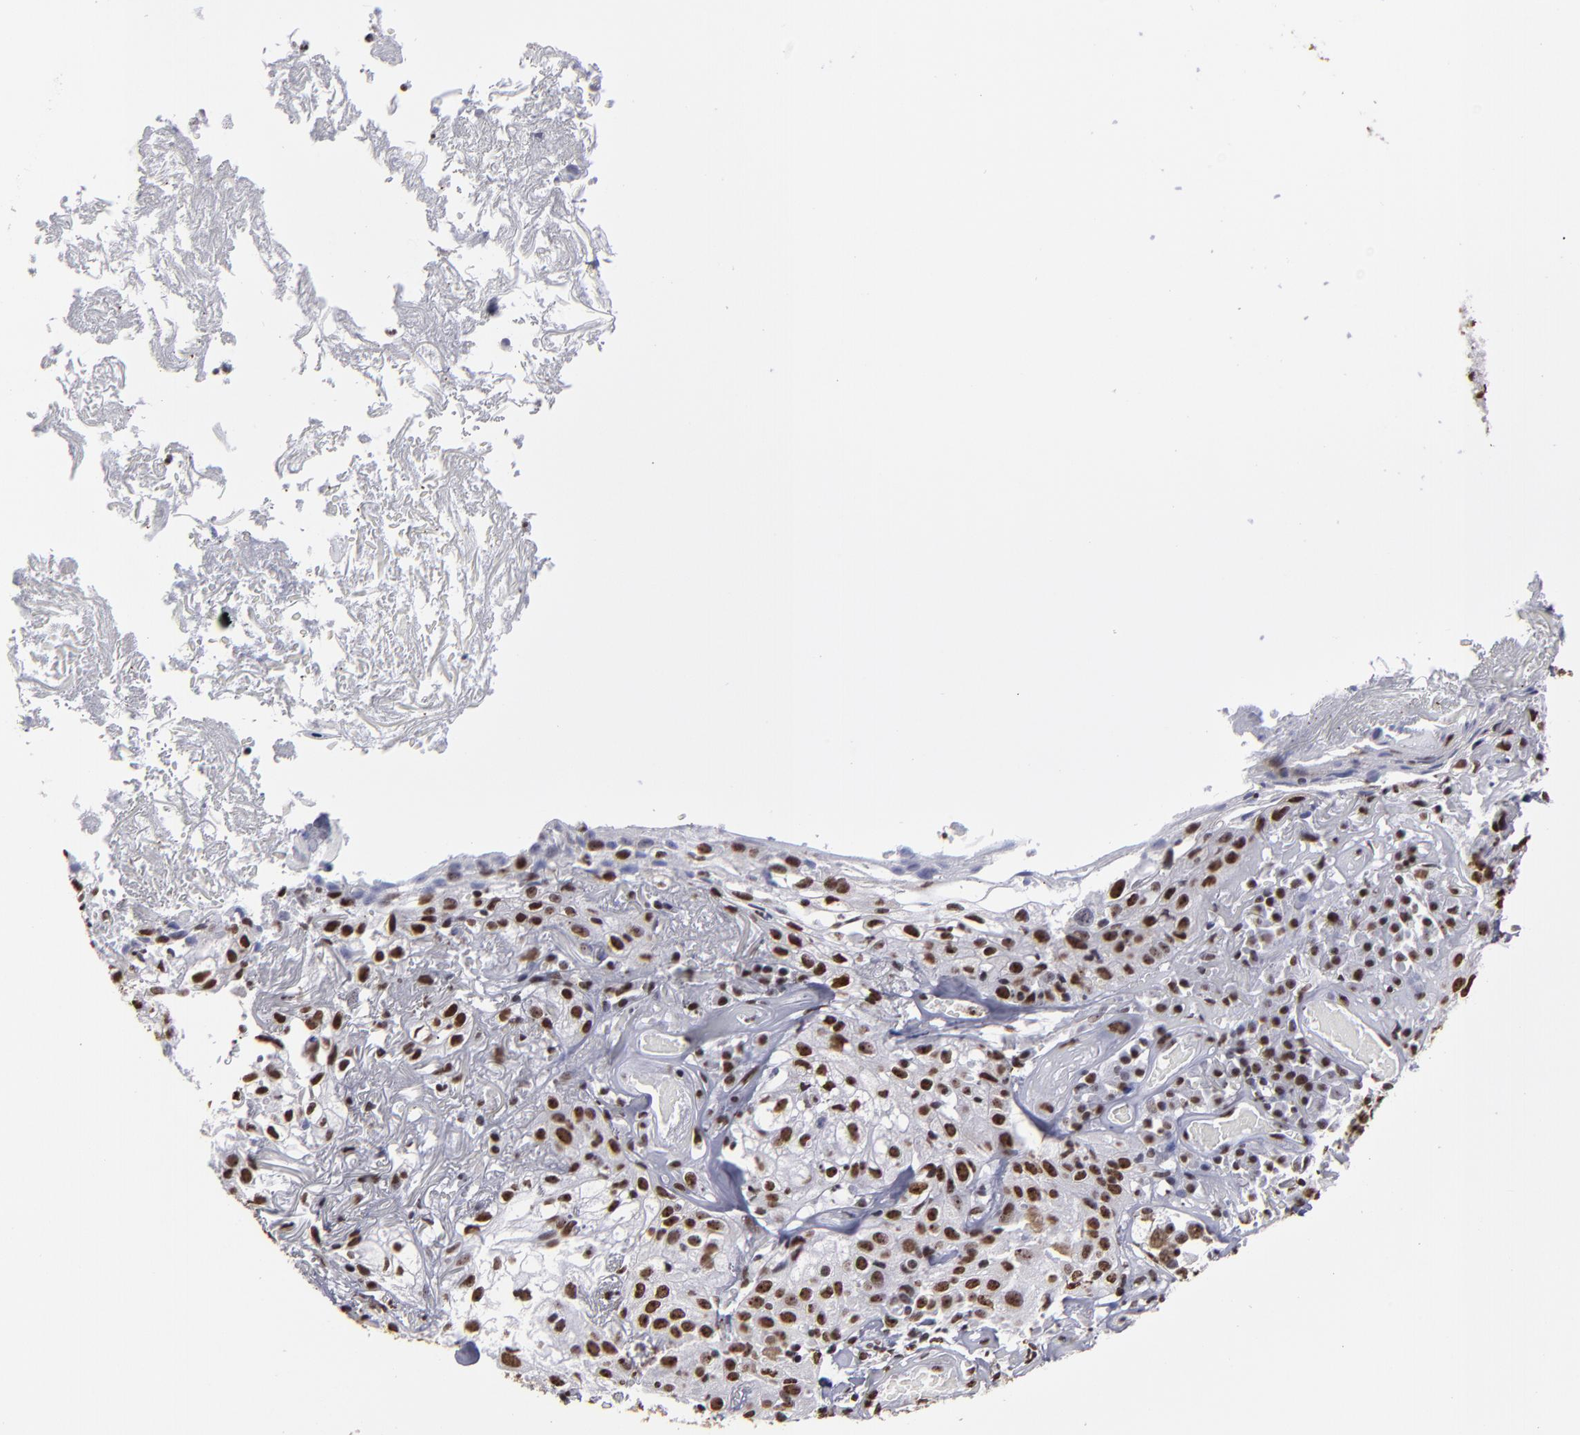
{"staining": {"intensity": "strong", "quantity": ">75%", "location": "nuclear"}, "tissue": "skin cancer", "cell_type": "Tumor cells", "image_type": "cancer", "snomed": [{"axis": "morphology", "description": "Squamous cell carcinoma, NOS"}, {"axis": "topography", "description": "Skin"}], "caption": "Human skin squamous cell carcinoma stained with a brown dye displays strong nuclear positive staining in approximately >75% of tumor cells.", "gene": "HNRNPA2B1", "patient": {"sex": "male", "age": 65}}